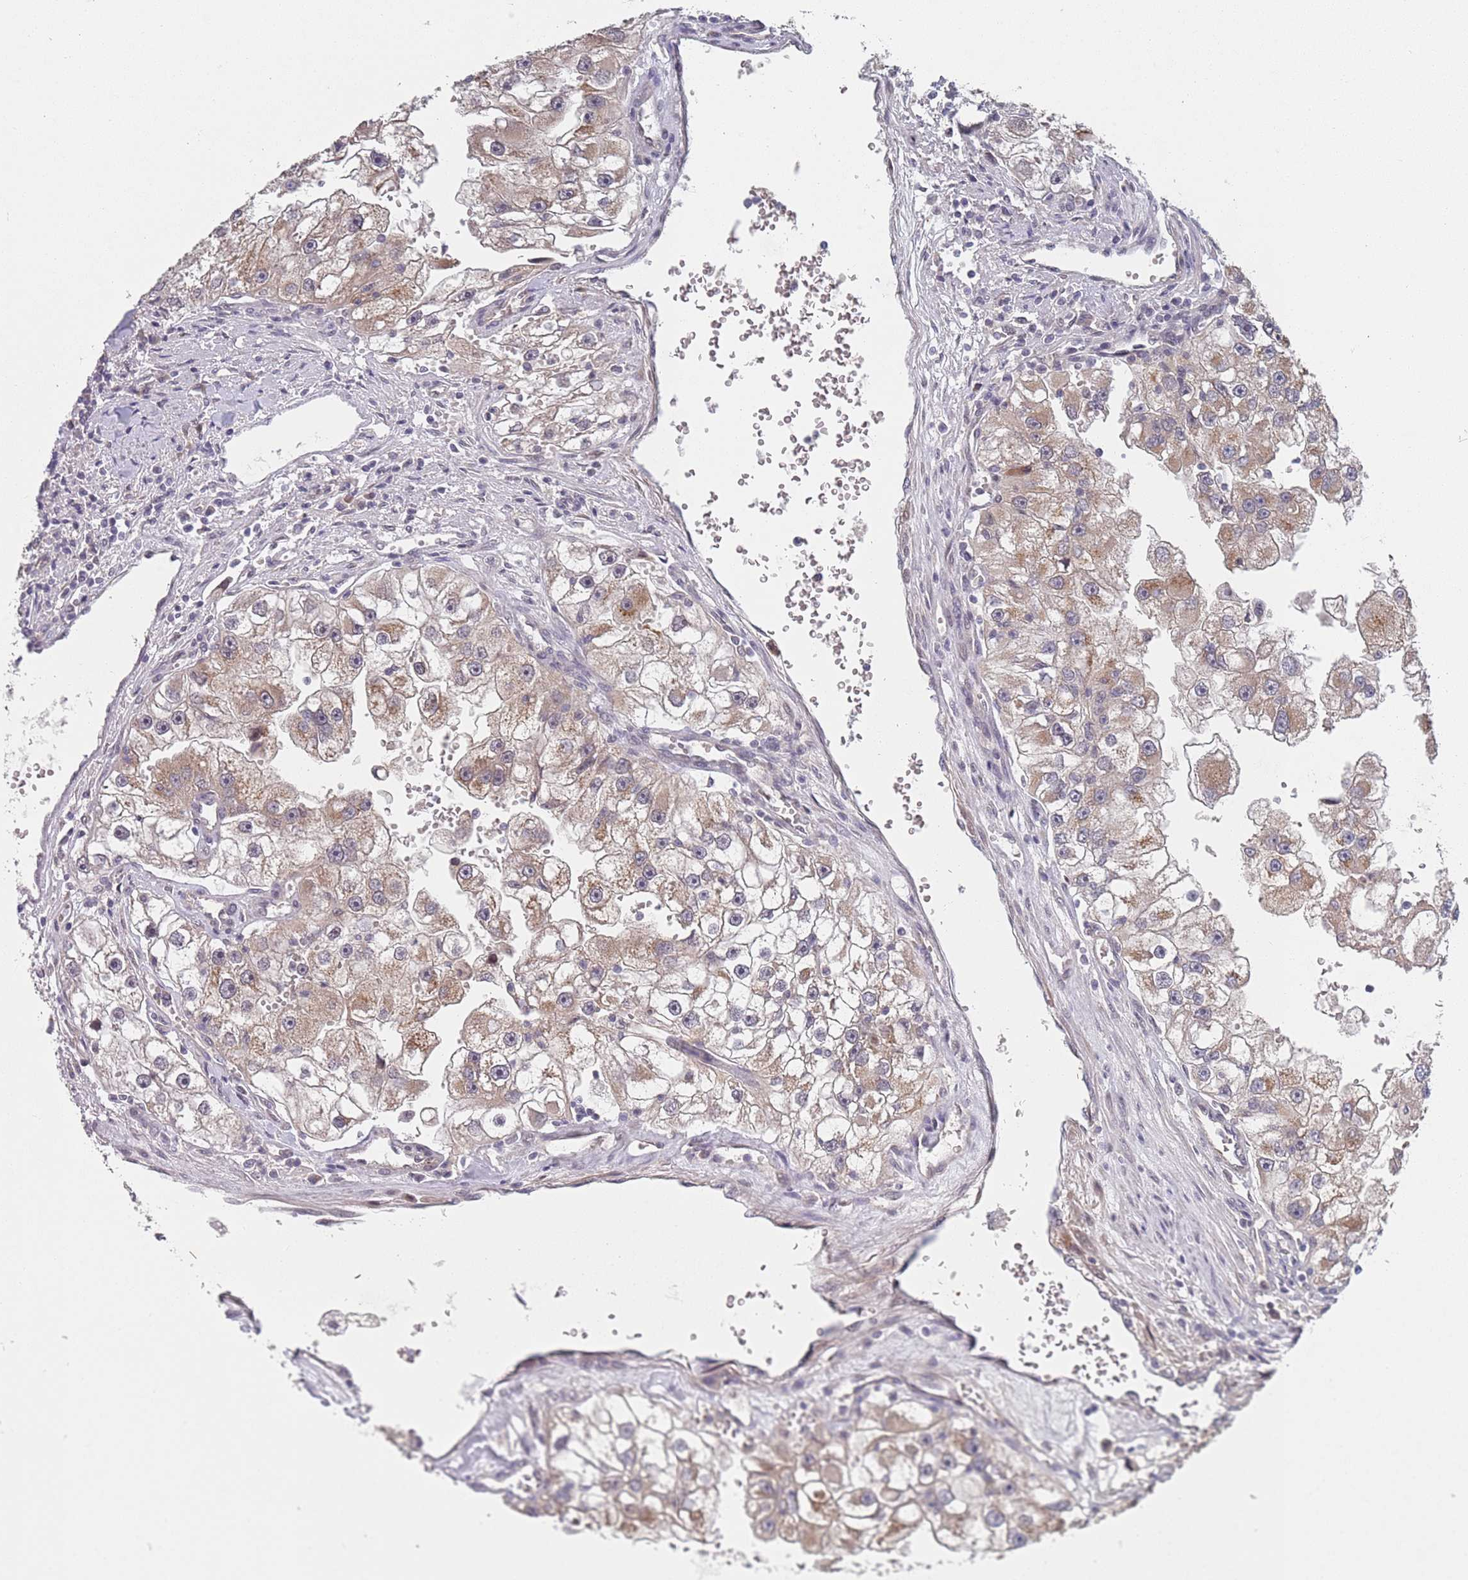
{"staining": {"intensity": "weak", "quantity": "25%-75%", "location": "cytoplasmic/membranous"}, "tissue": "renal cancer", "cell_type": "Tumor cells", "image_type": "cancer", "snomed": [{"axis": "morphology", "description": "Adenocarcinoma, NOS"}, {"axis": "topography", "description": "Kidney"}], "caption": "Immunohistochemical staining of human renal cancer demonstrates low levels of weak cytoplasmic/membranous protein expression in approximately 25%-75% of tumor cells.", "gene": "B4GALT4", "patient": {"sex": "male", "age": 63}}